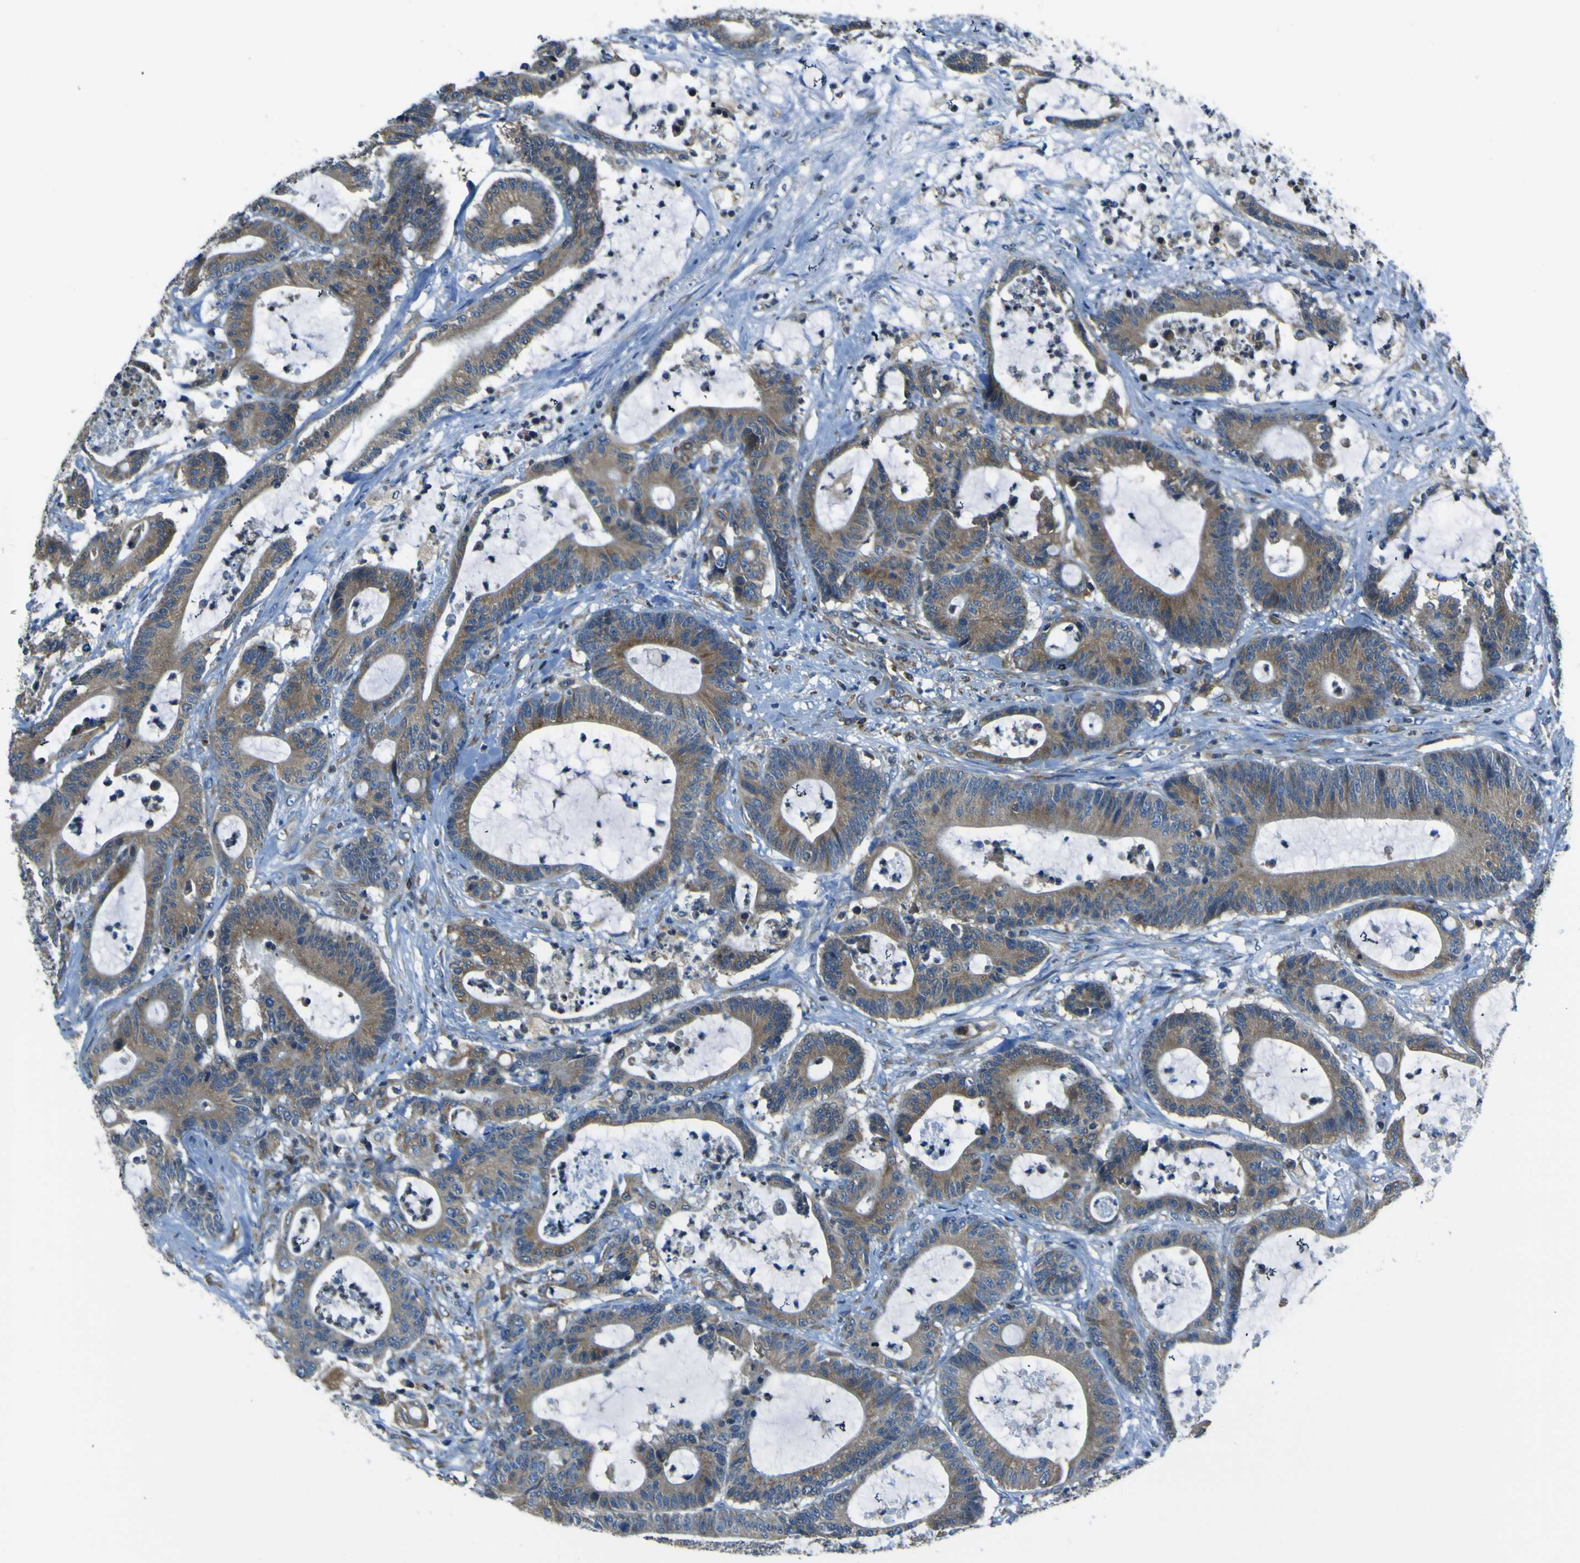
{"staining": {"intensity": "moderate", "quantity": "25%-75%", "location": "cytoplasmic/membranous"}, "tissue": "colorectal cancer", "cell_type": "Tumor cells", "image_type": "cancer", "snomed": [{"axis": "morphology", "description": "Adenocarcinoma, NOS"}, {"axis": "topography", "description": "Colon"}], "caption": "A micrograph showing moderate cytoplasmic/membranous positivity in about 25%-75% of tumor cells in colorectal adenocarcinoma, as visualized by brown immunohistochemical staining.", "gene": "STIM1", "patient": {"sex": "female", "age": 84}}